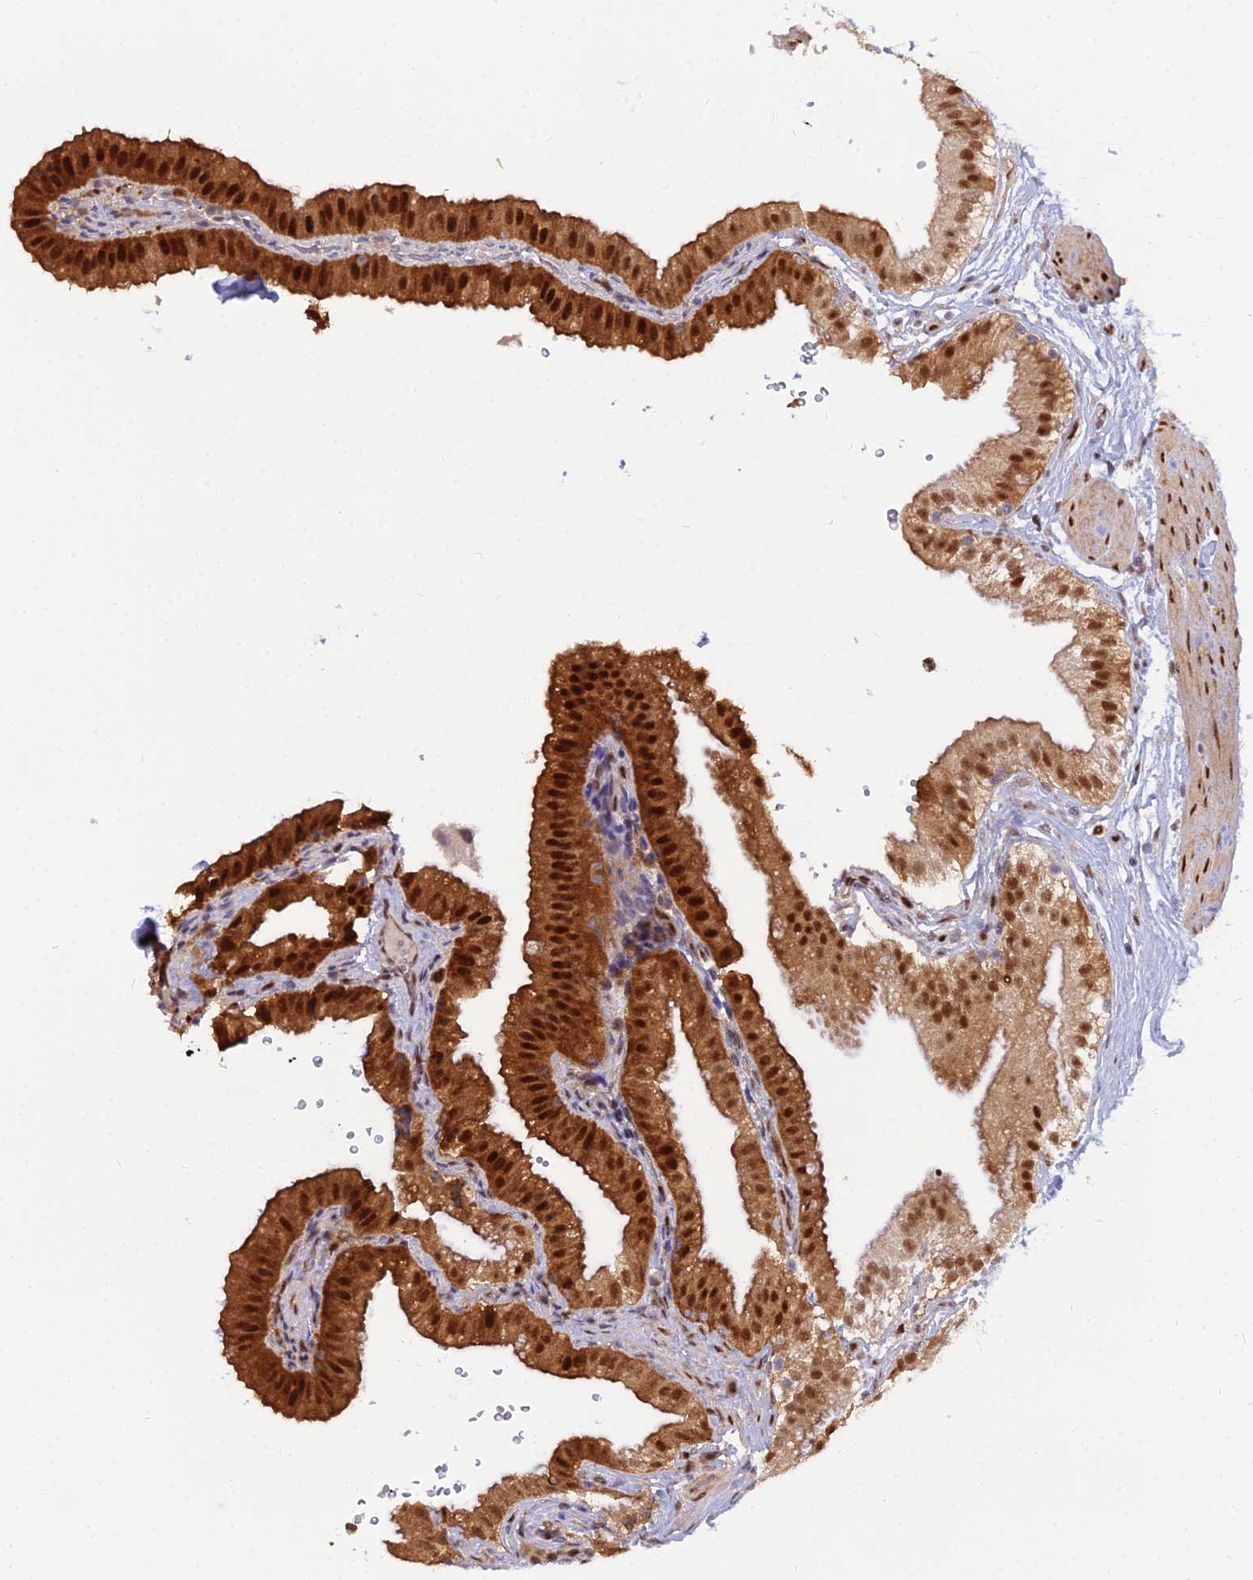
{"staining": {"intensity": "strong", "quantity": ">75%", "location": "cytoplasmic/membranous,nuclear"}, "tissue": "gallbladder", "cell_type": "Glandular cells", "image_type": "normal", "snomed": [{"axis": "morphology", "description": "Normal tissue, NOS"}, {"axis": "topography", "description": "Gallbladder"}], "caption": "This is a histology image of immunohistochemistry staining of normal gallbladder, which shows strong staining in the cytoplasmic/membranous,nuclear of glandular cells.", "gene": "NPEPL1", "patient": {"sex": "female", "age": 61}}